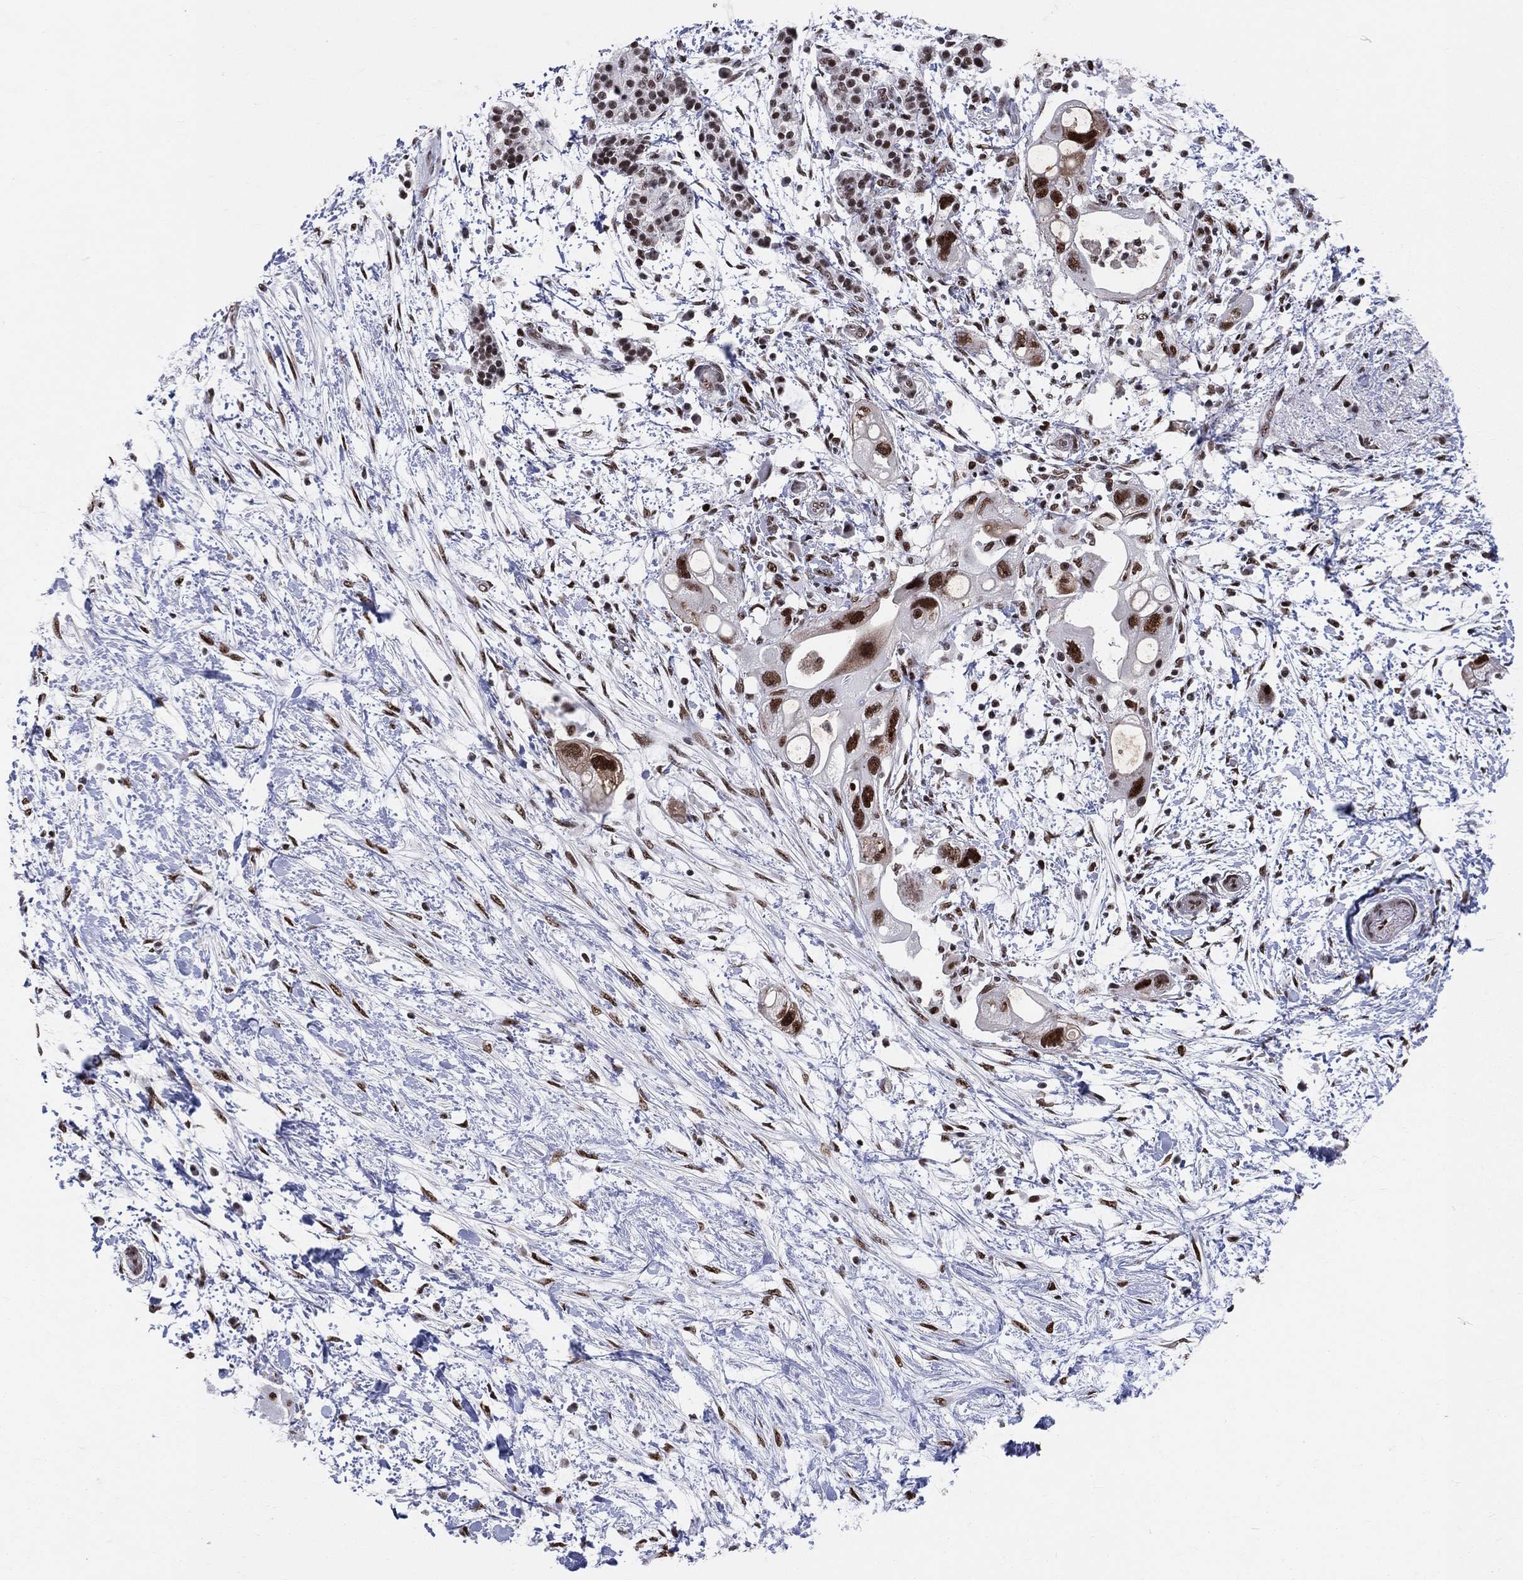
{"staining": {"intensity": "strong", "quantity": ">75%", "location": "nuclear"}, "tissue": "pancreatic cancer", "cell_type": "Tumor cells", "image_type": "cancer", "snomed": [{"axis": "morphology", "description": "Adenocarcinoma, NOS"}, {"axis": "topography", "description": "Pancreas"}], "caption": "Tumor cells display strong nuclear positivity in approximately >75% of cells in pancreatic cancer.", "gene": "CDK7", "patient": {"sex": "female", "age": 72}}